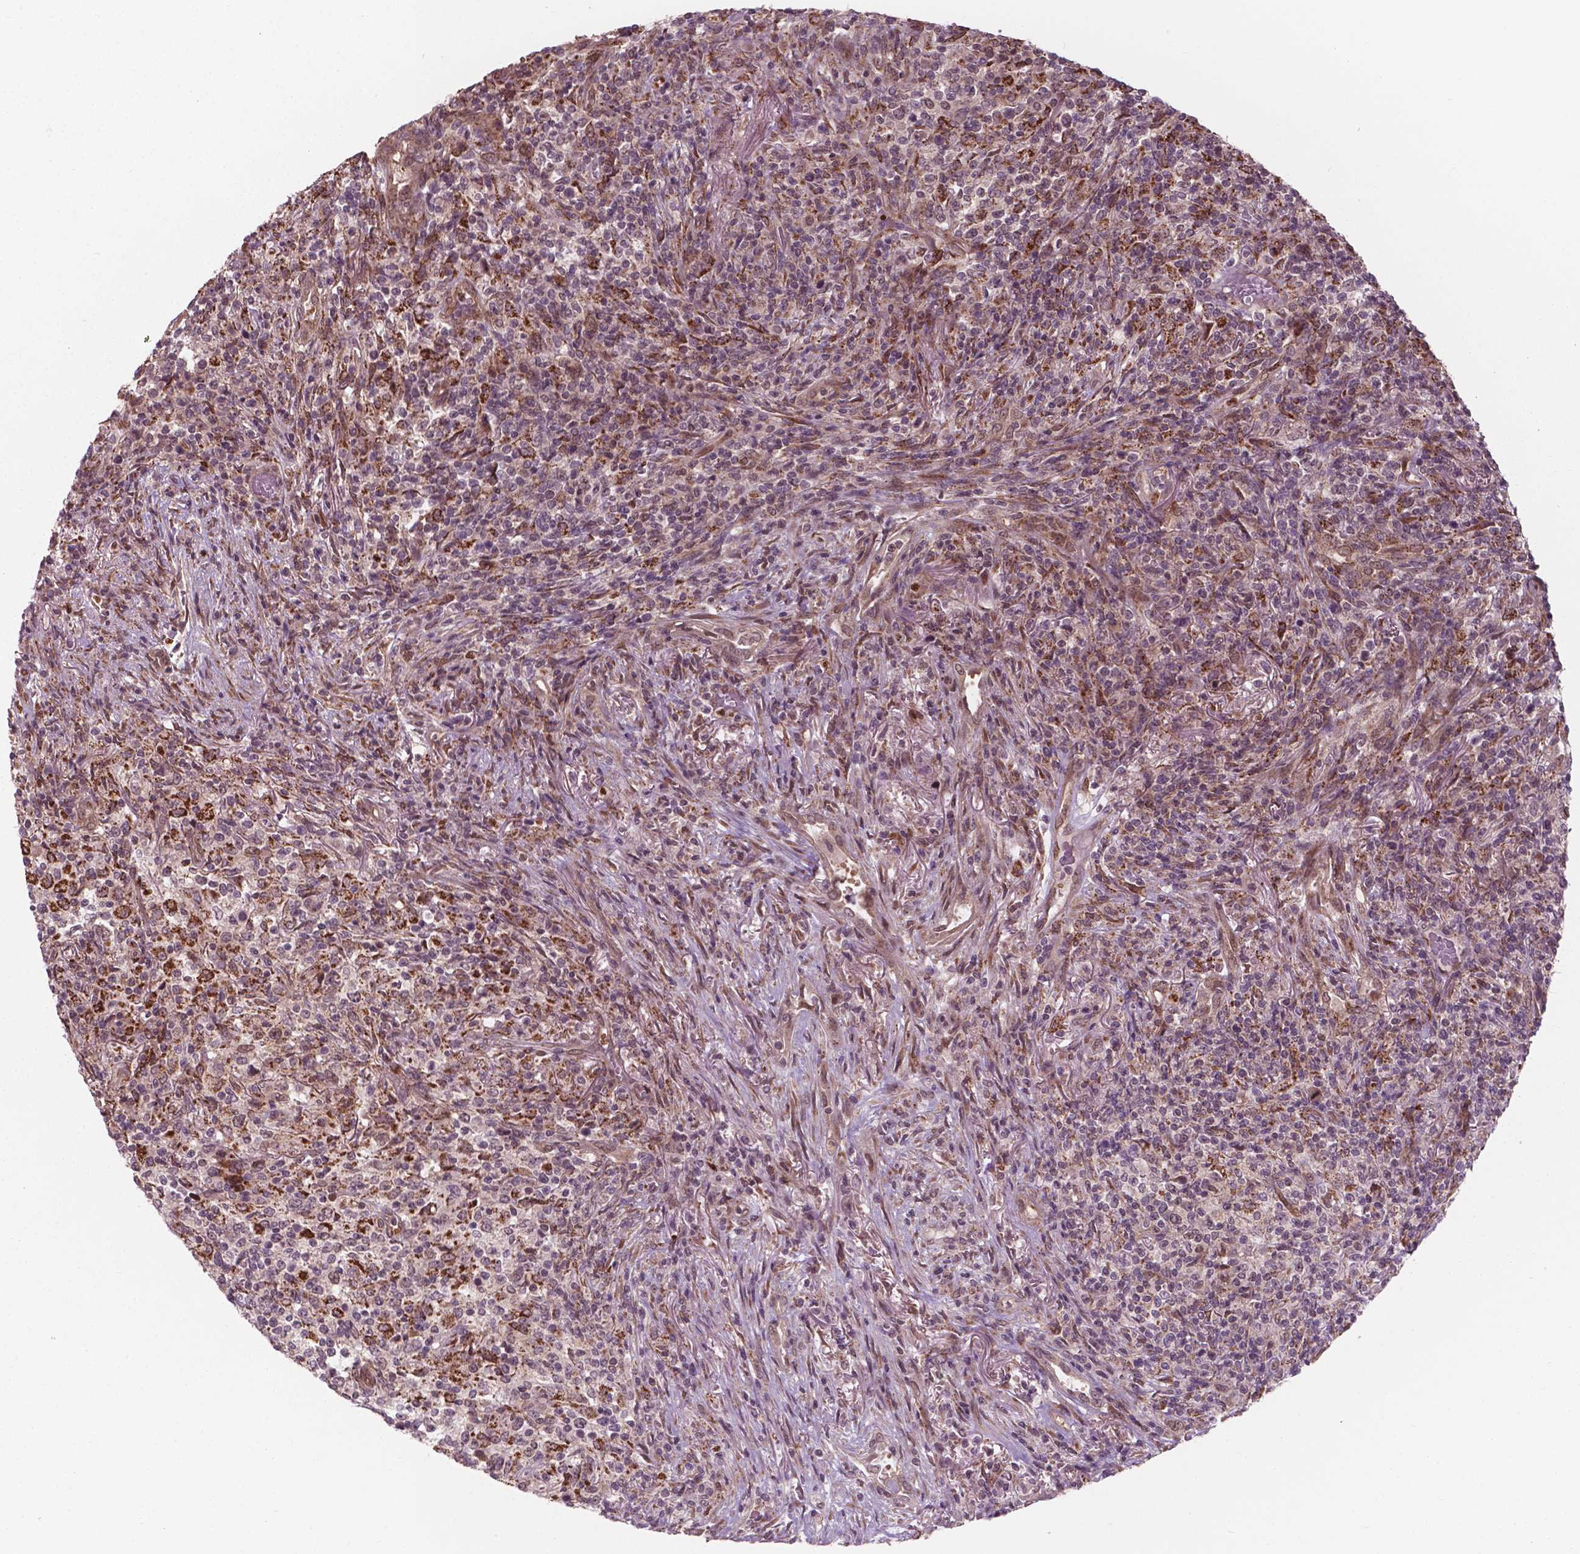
{"staining": {"intensity": "negative", "quantity": "none", "location": "none"}, "tissue": "lymphoma", "cell_type": "Tumor cells", "image_type": "cancer", "snomed": [{"axis": "morphology", "description": "Malignant lymphoma, non-Hodgkin's type, High grade"}, {"axis": "topography", "description": "Lung"}], "caption": "Malignant lymphoma, non-Hodgkin's type (high-grade) was stained to show a protein in brown. There is no significant expression in tumor cells.", "gene": "NFAT5", "patient": {"sex": "male", "age": 79}}